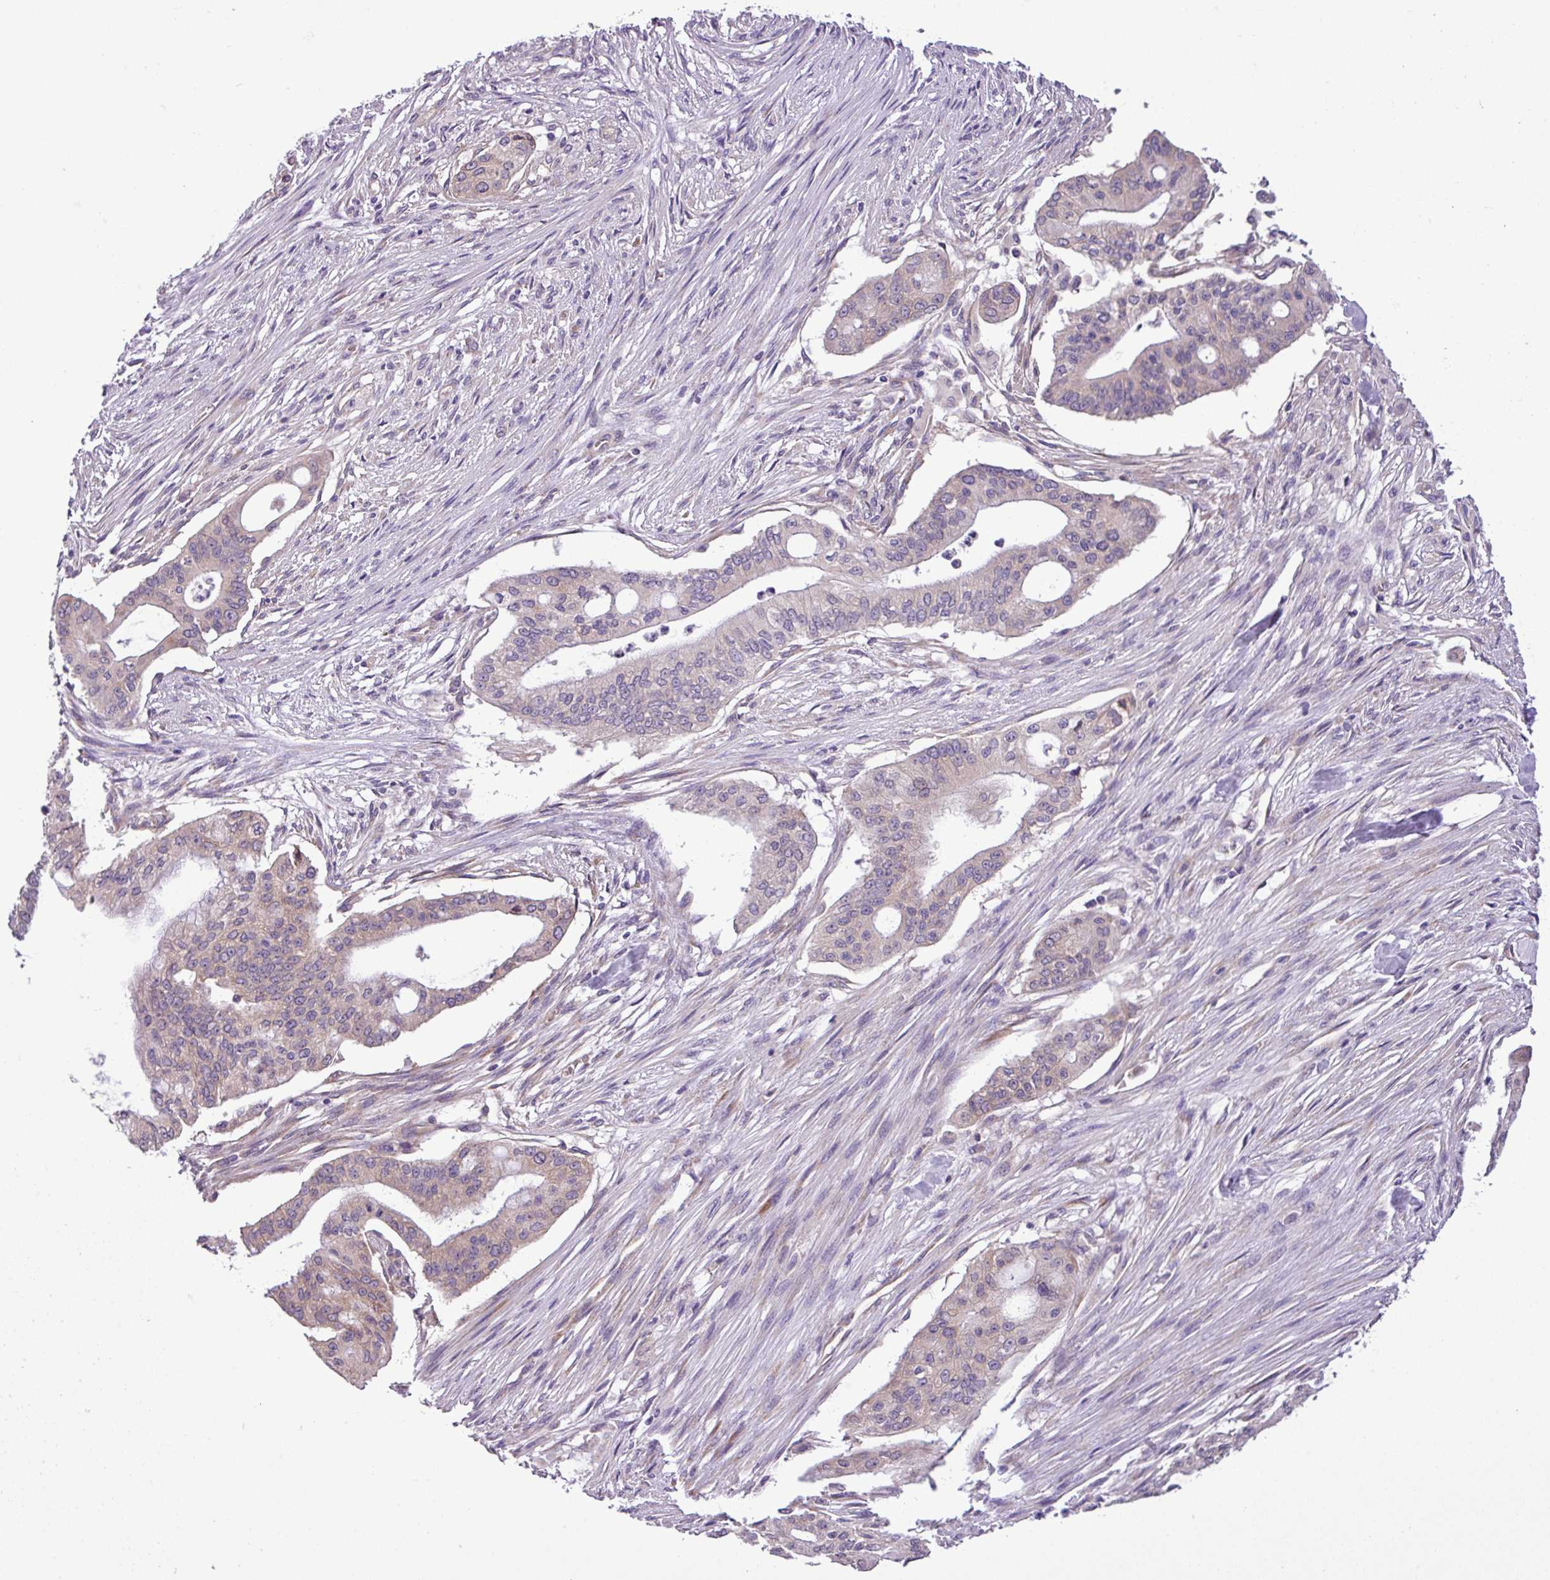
{"staining": {"intensity": "weak", "quantity": "<25%", "location": "cytoplasmic/membranous"}, "tissue": "pancreatic cancer", "cell_type": "Tumor cells", "image_type": "cancer", "snomed": [{"axis": "morphology", "description": "Adenocarcinoma, NOS"}, {"axis": "topography", "description": "Pancreas"}], "caption": "The micrograph demonstrates no significant expression in tumor cells of pancreatic cancer (adenocarcinoma).", "gene": "RPL13", "patient": {"sex": "male", "age": 46}}